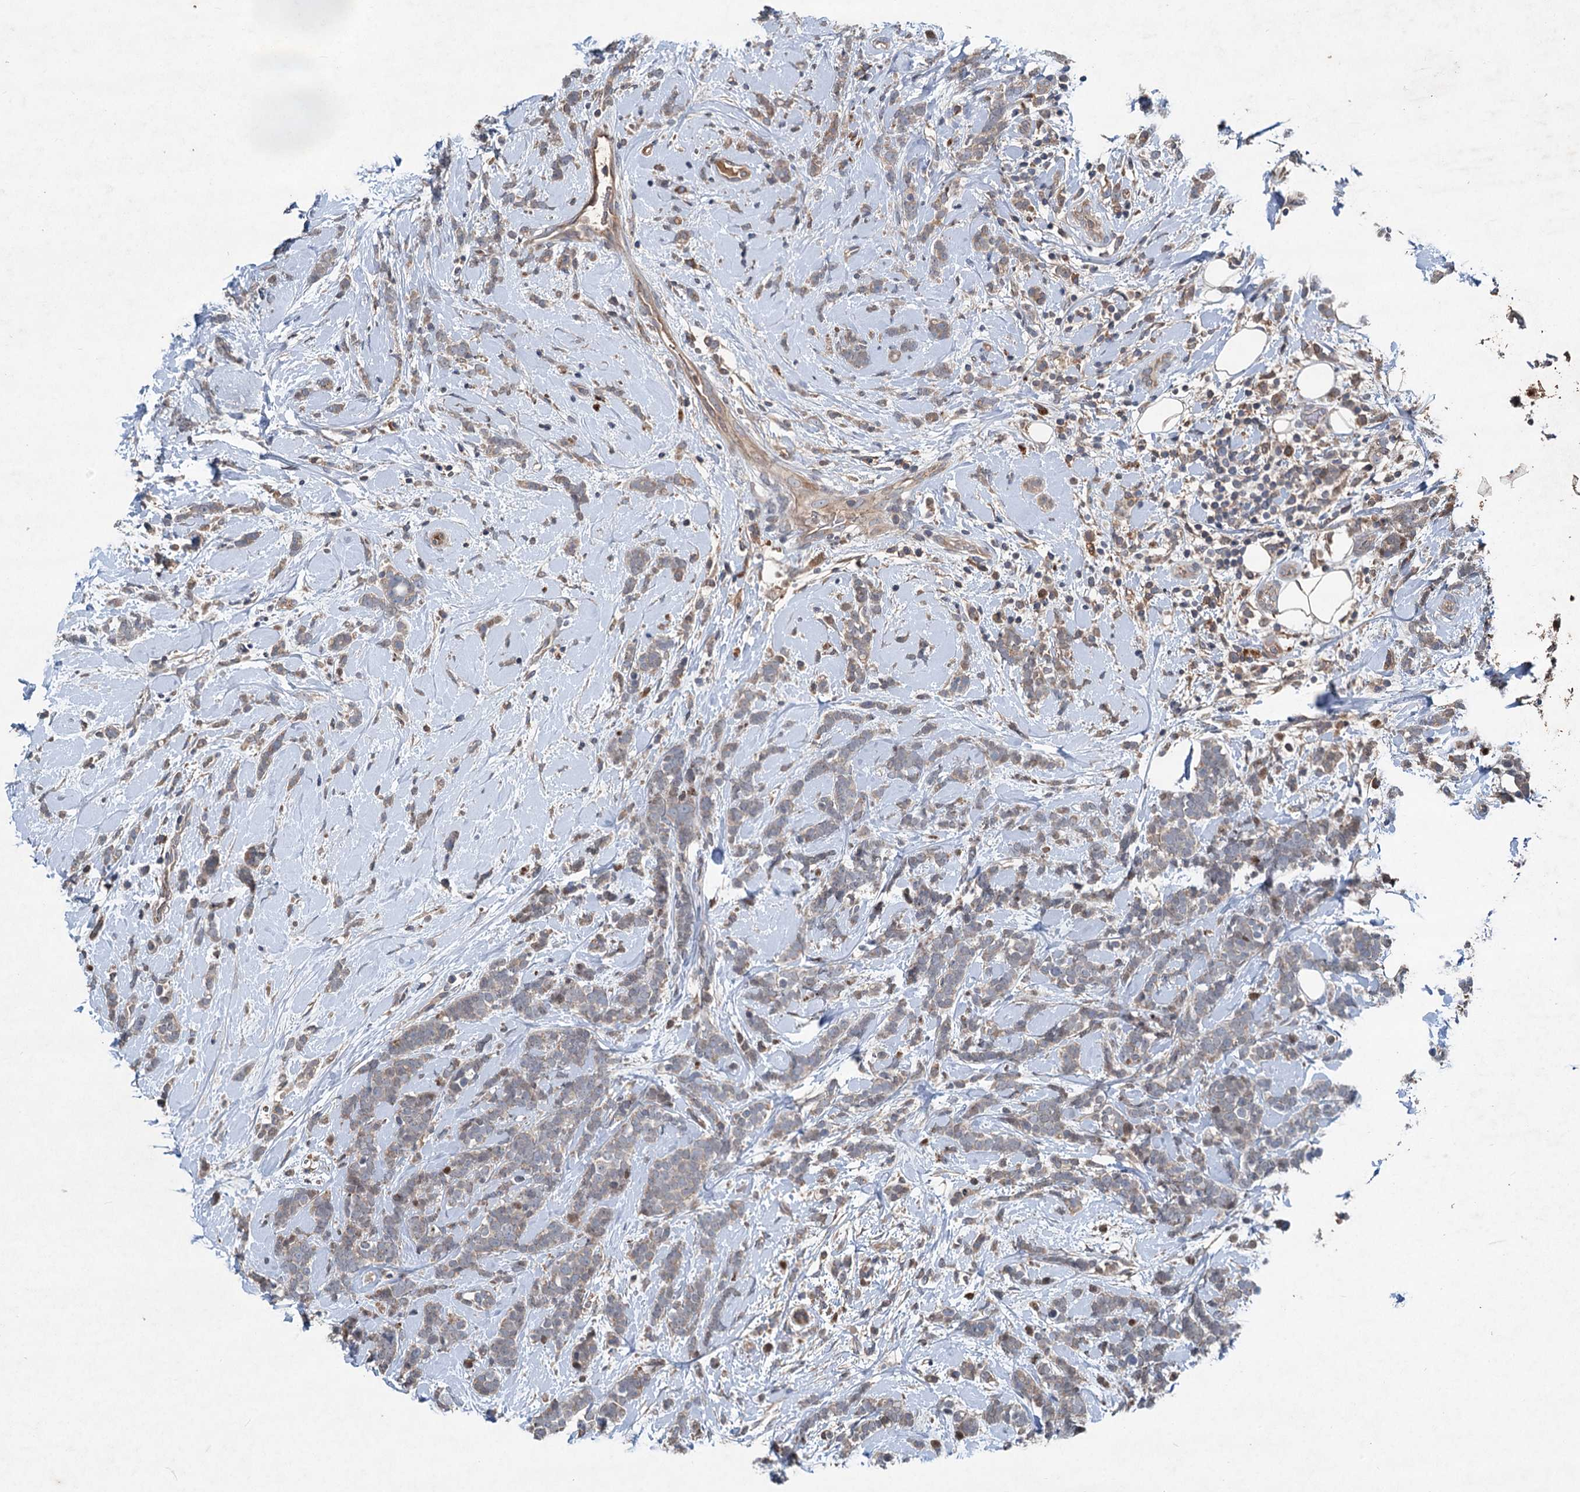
{"staining": {"intensity": "weak", "quantity": "25%-75%", "location": "cytoplasmic/membranous"}, "tissue": "breast cancer", "cell_type": "Tumor cells", "image_type": "cancer", "snomed": [{"axis": "morphology", "description": "Lobular carcinoma"}, {"axis": "topography", "description": "Breast"}], "caption": "Immunohistochemistry (IHC) of breast cancer (lobular carcinoma) displays low levels of weak cytoplasmic/membranous expression in about 25%-75% of tumor cells.", "gene": "TAPBPL", "patient": {"sex": "female", "age": 58}}